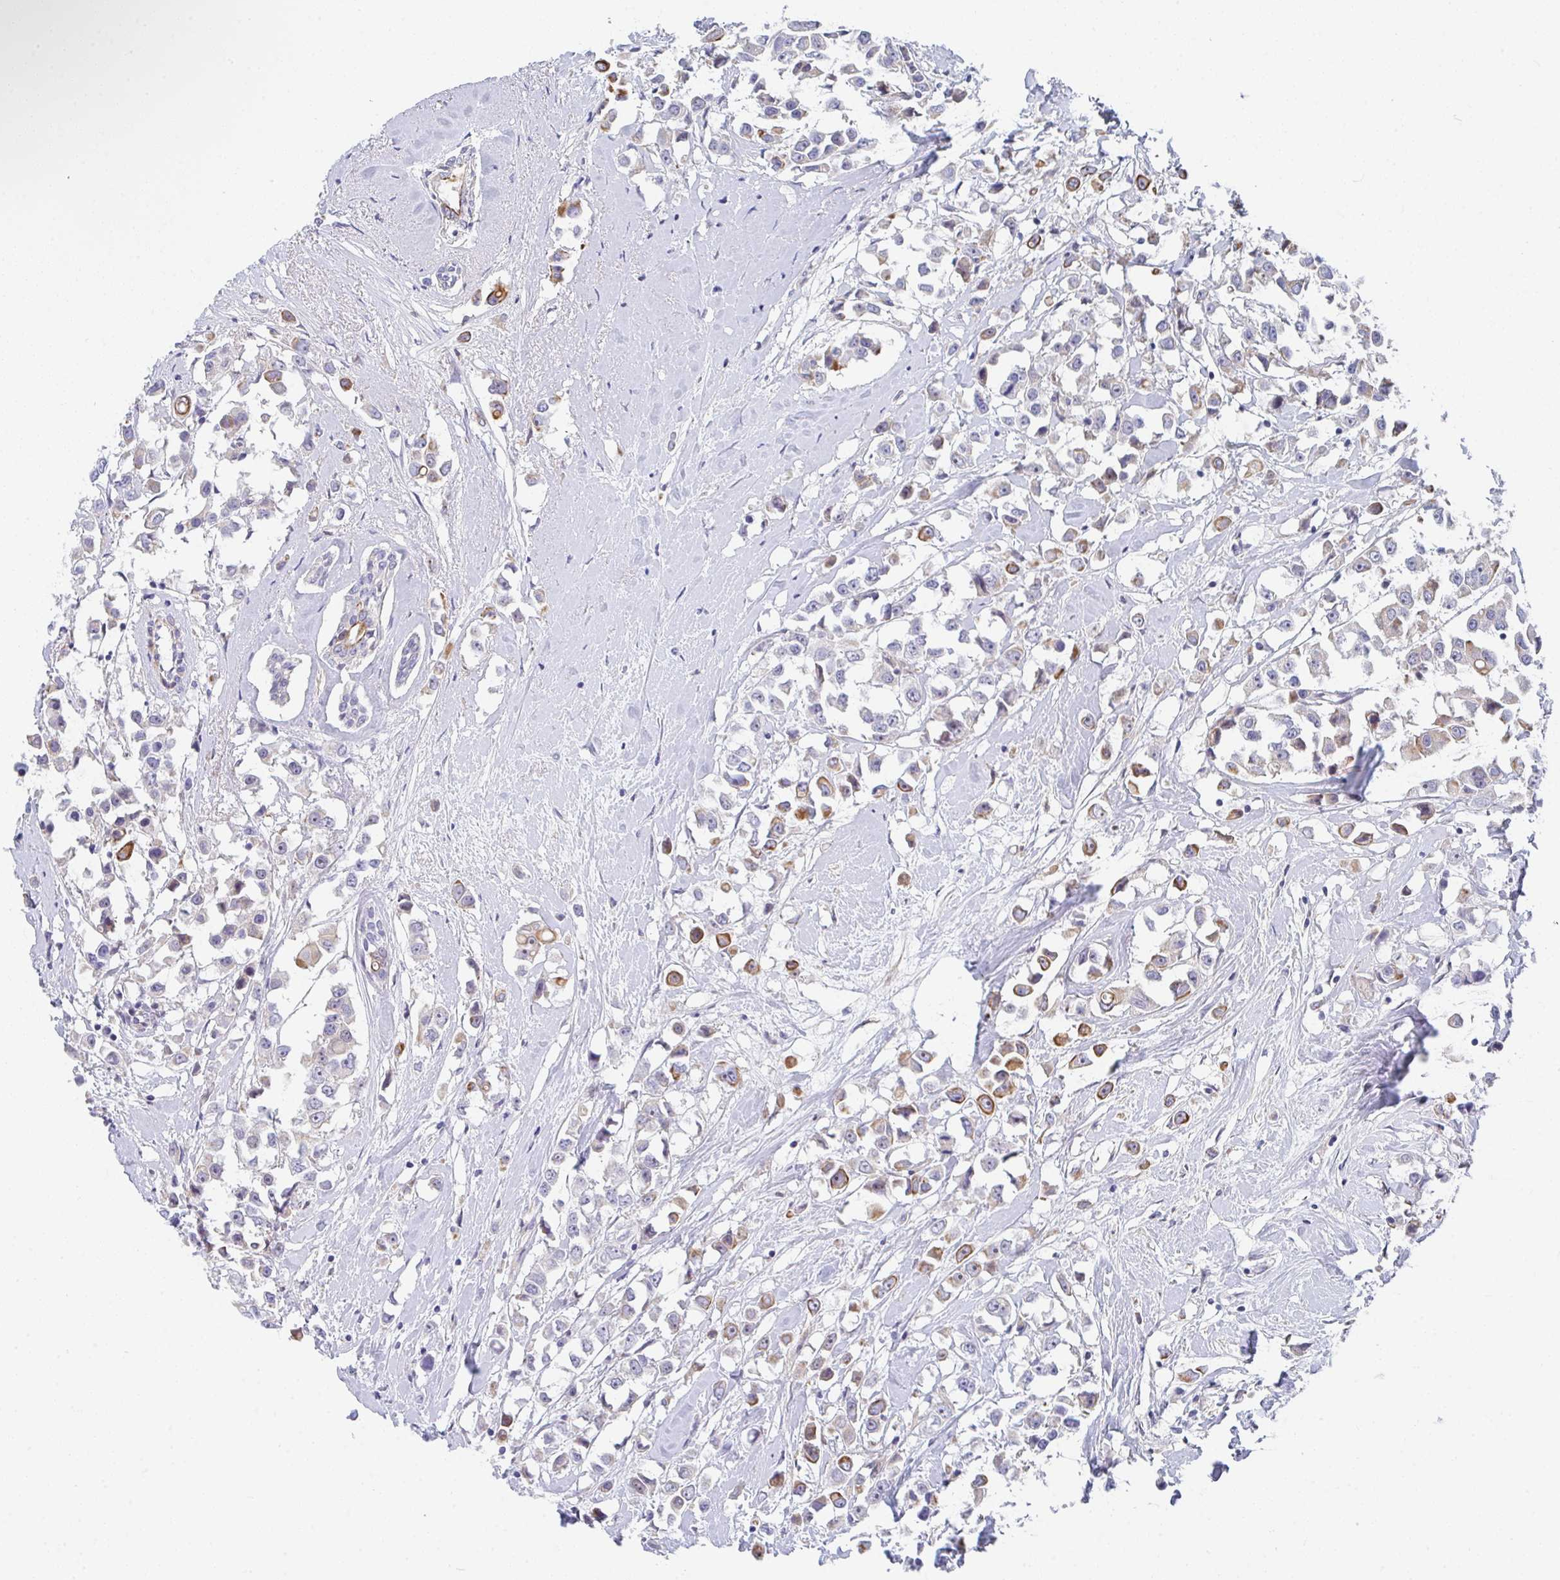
{"staining": {"intensity": "moderate", "quantity": "25%-75%", "location": "cytoplasmic/membranous"}, "tissue": "breast cancer", "cell_type": "Tumor cells", "image_type": "cancer", "snomed": [{"axis": "morphology", "description": "Duct carcinoma"}, {"axis": "topography", "description": "Breast"}], "caption": "IHC micrograph of invasive ductal carcinoma (breast) stained for a protein (brown), which exhibits medium levels of moderate cytoplasmic/membranous positivity in about 25%-75% of tumor cells.", "gene": "KLHL33", "patient": {"sex": "female", "age": 61}}